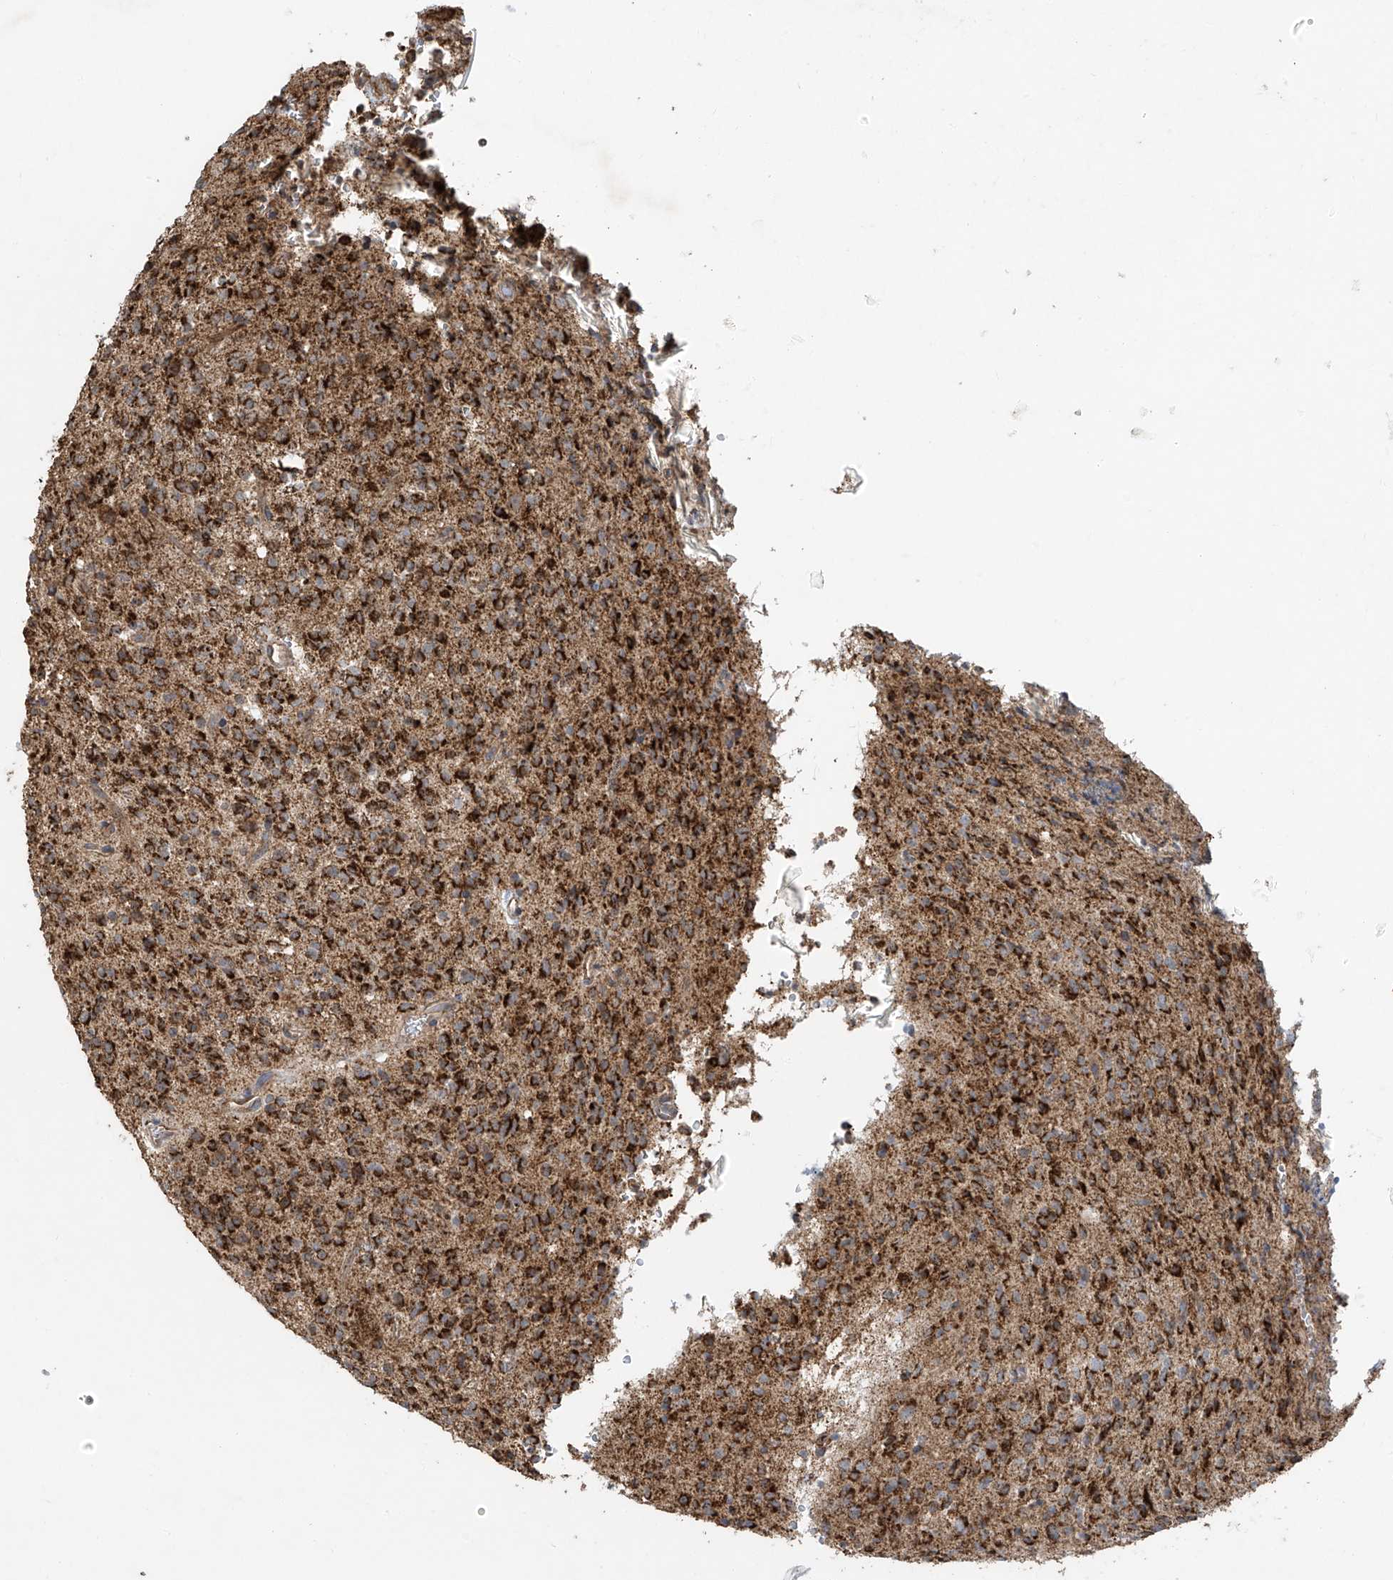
{"staining": {"intensity": "strong", "quantity": ">75%", "location": "cytoplasmic/membranous"}, "tissue": "glioma", "cell_type": "Tumor cells", "image_type": "cancer", "snomed": [{"axis": "morphology", "description": "Glioma, malignant, High grade"}, {"axis": "topography", "description": "Brain"}], "caption": "Approximately >75% of tumor cells in glioma show strong cytoplasmic/membranous protein expression as visualized by brown immunohistochemical staining.", "gene": "UQCC1", "patient": {"sex": "male", "age": 34}}